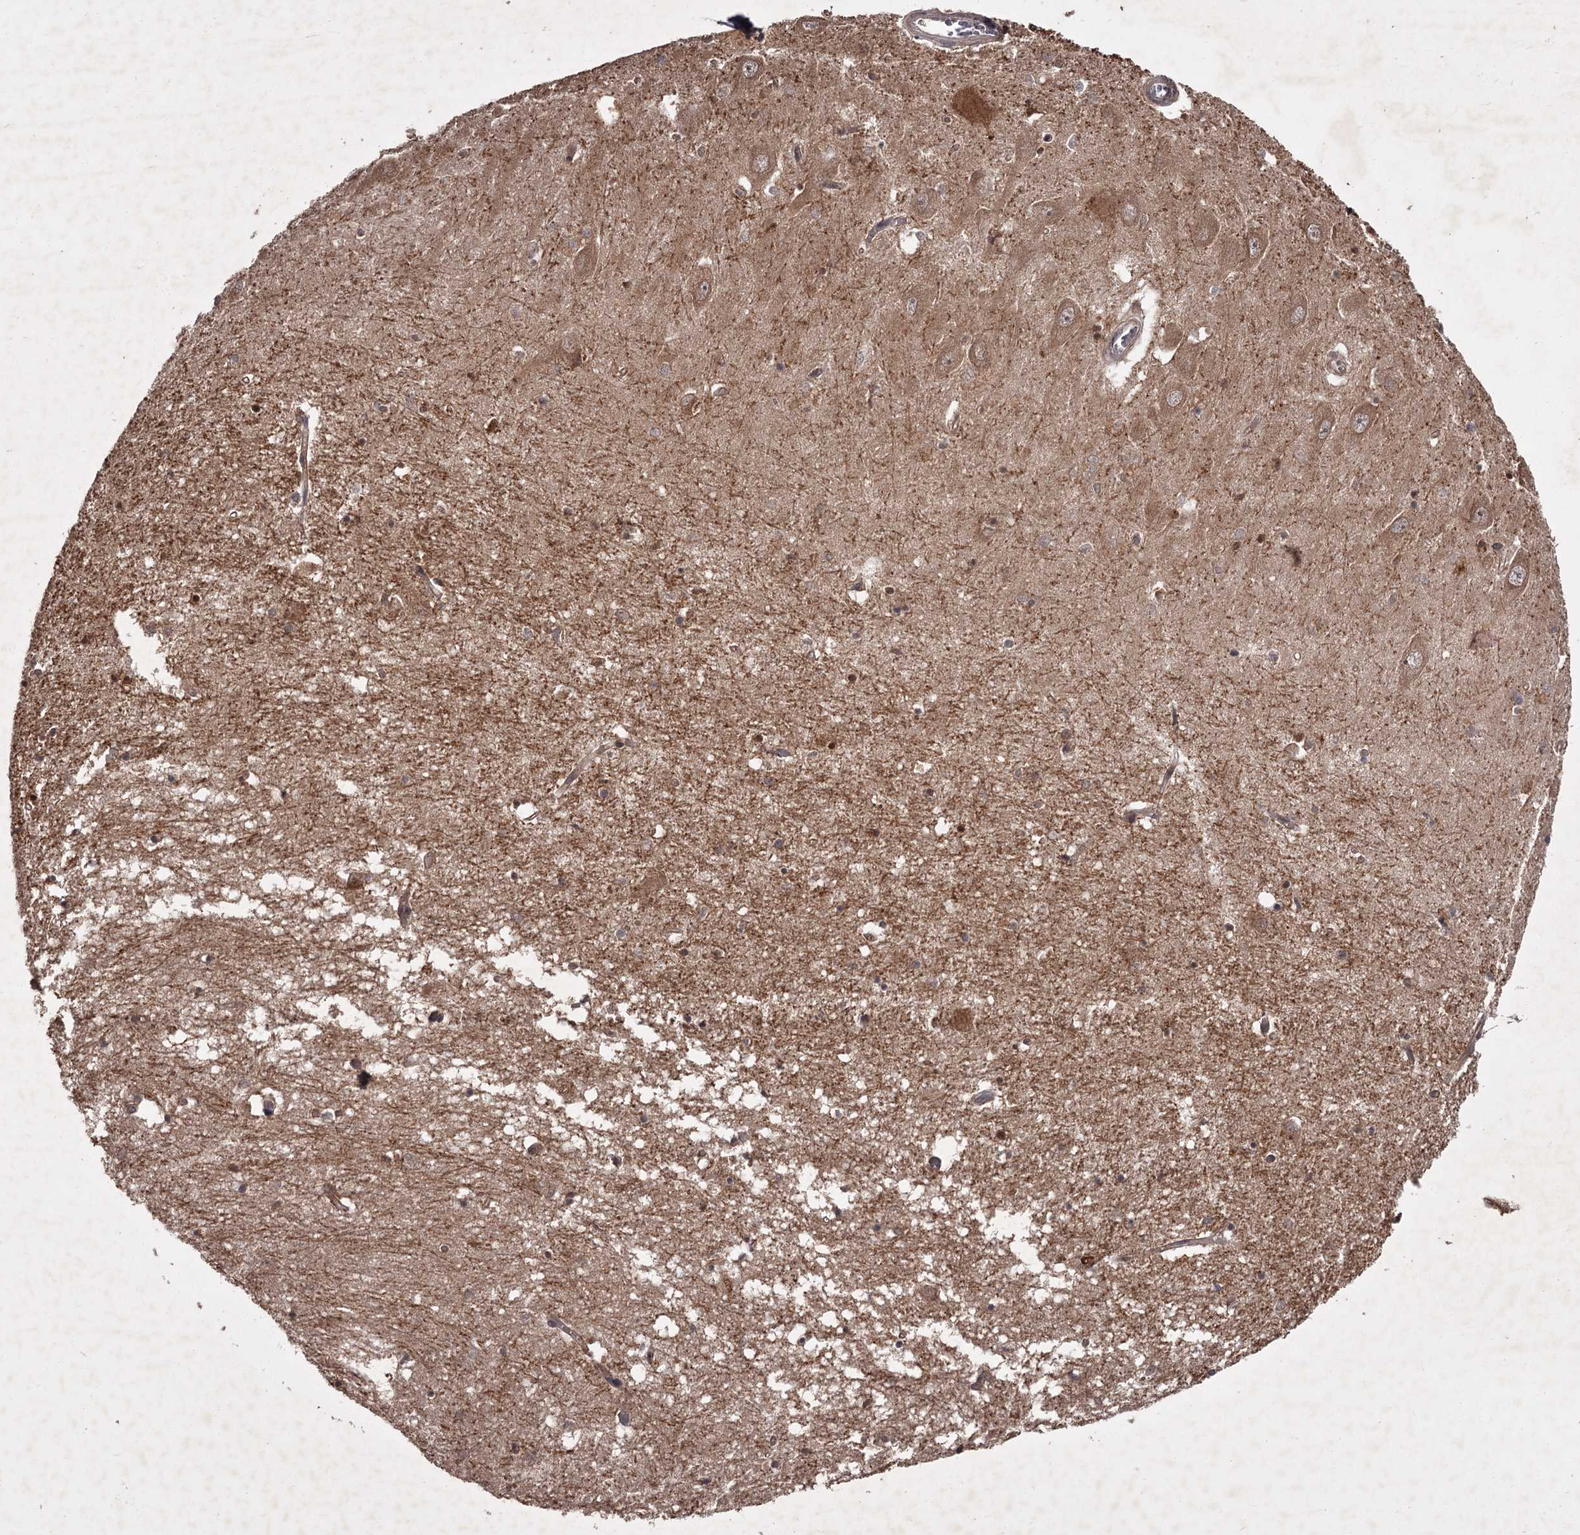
{"staining": {"intensity": "moderate", "quantity": "<25%", "location": "cytoplasmic/membranous"}, "tissue": "hippocampus", "cell_type": "Glial cells", "image_type": "normal", "snomed": [{"axis": "morphology", "description": "Normal tissue, NOS"}, {"axis": "topography", "description": "Hippocampus"}], "caption": "Immunohistochemical staining of normal hippocampus demonstrates low levels of moderate cytoplasmic/membranous expression in approximately <25% of glial cells. The staining is performed using DAB brown chromogen to label protein expression. The nuclei are counter-stained blue using hematoxylin.", "gene": "TBC1D23", "patient": {"sex": "male", "age": 70}}